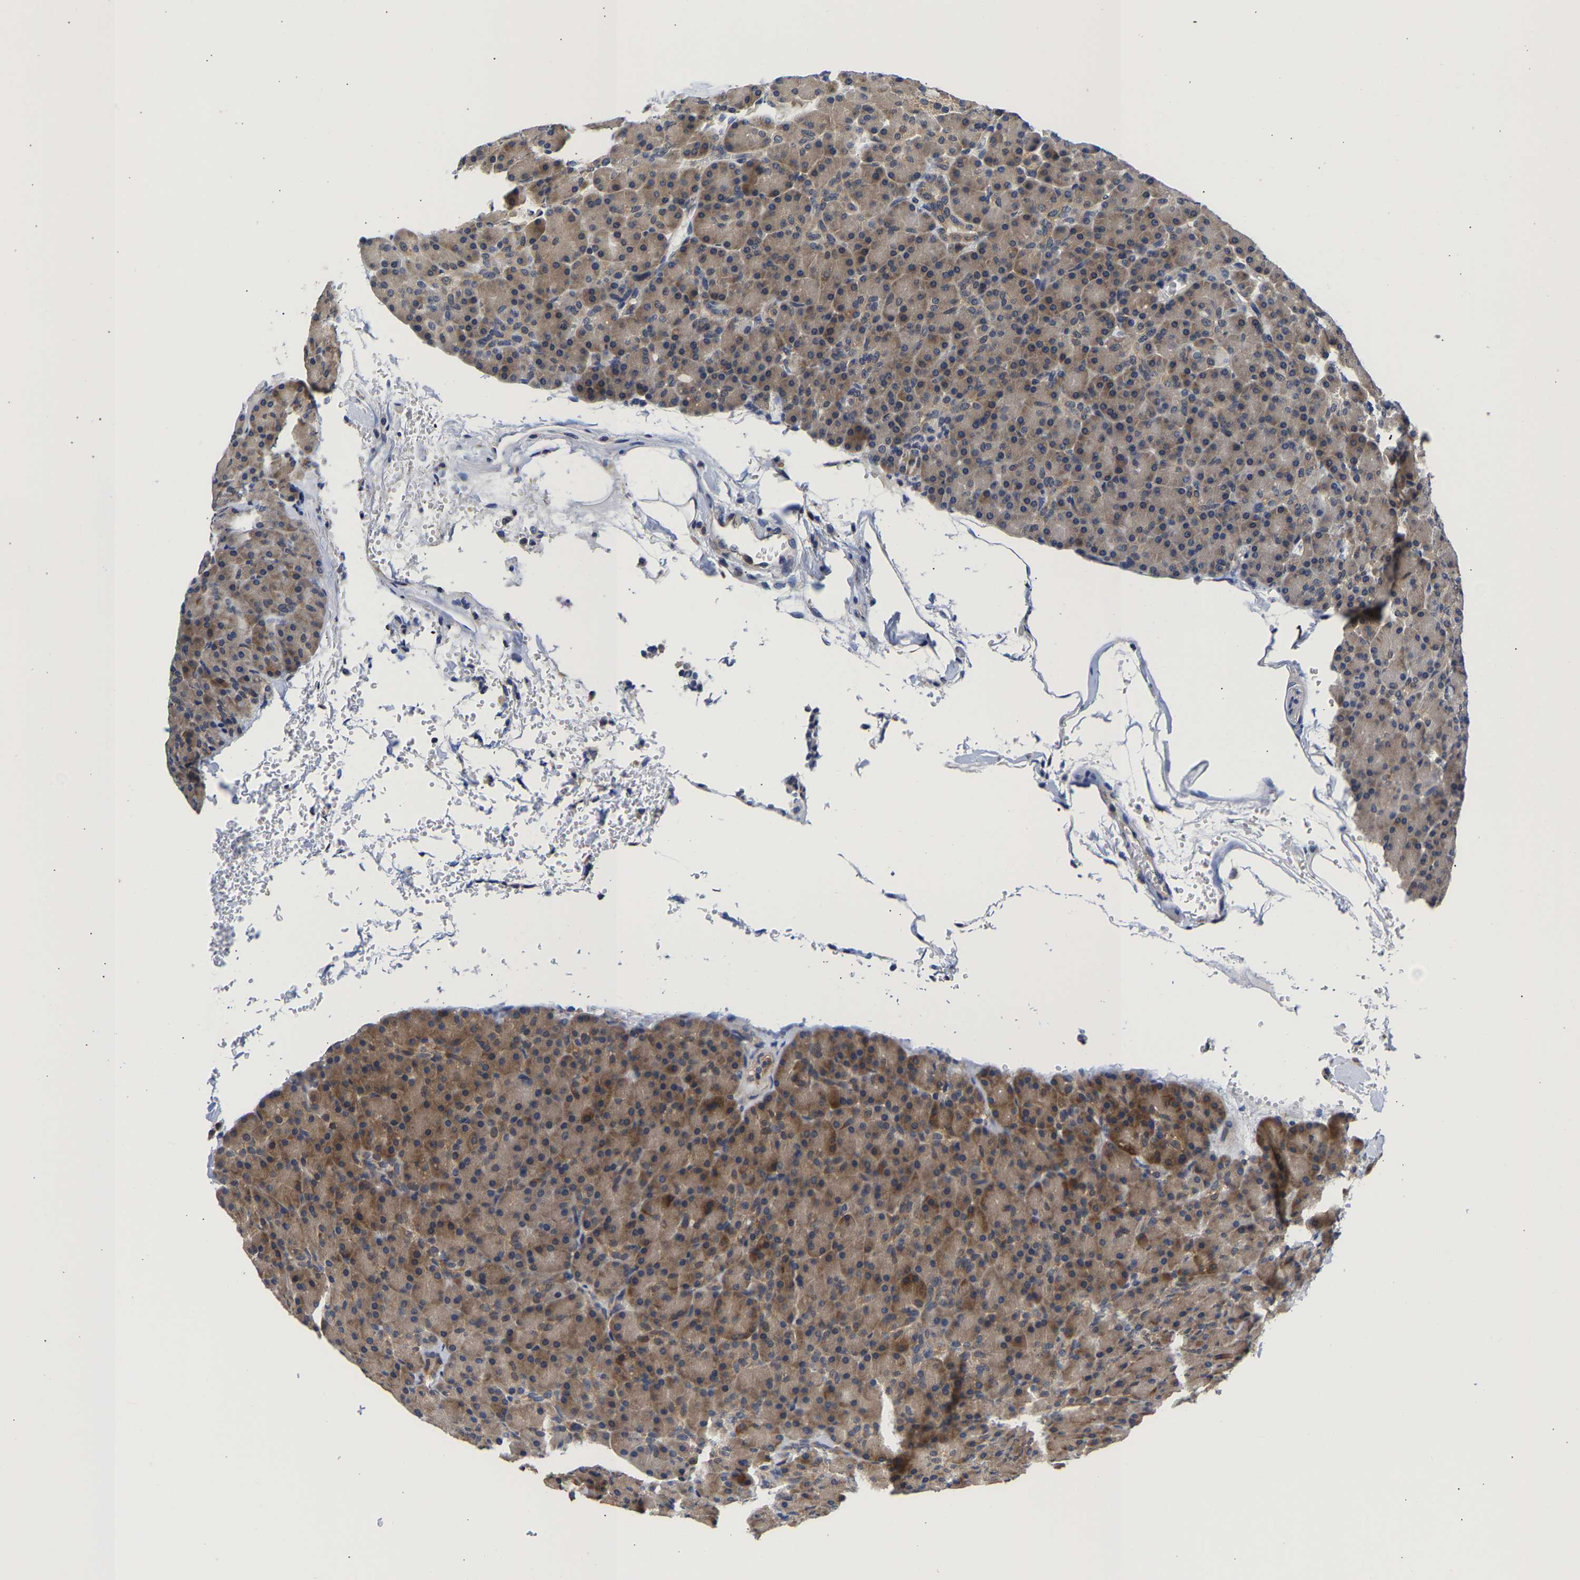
{"staining": {"intensity": "moderate", "quantity": ">75%", "location": "cytoplasmic/membranous"}, "tissue": "pancreas", "cell_type": "Exocrine glandular cells", "image_type": "normal", "snomed": [{"axis": "morphology", "description": "Normal tissue, NOS"}, {"axis": "topography", "description": "Pancreas"}], "caption": "Exocrine glandular cells exhibit moderate cytoplasmic/membranous positivity in about >75% of cells in normal pancreas.", "gene": "CCDC6", "patient": {"sex": "female", "age": 43}}